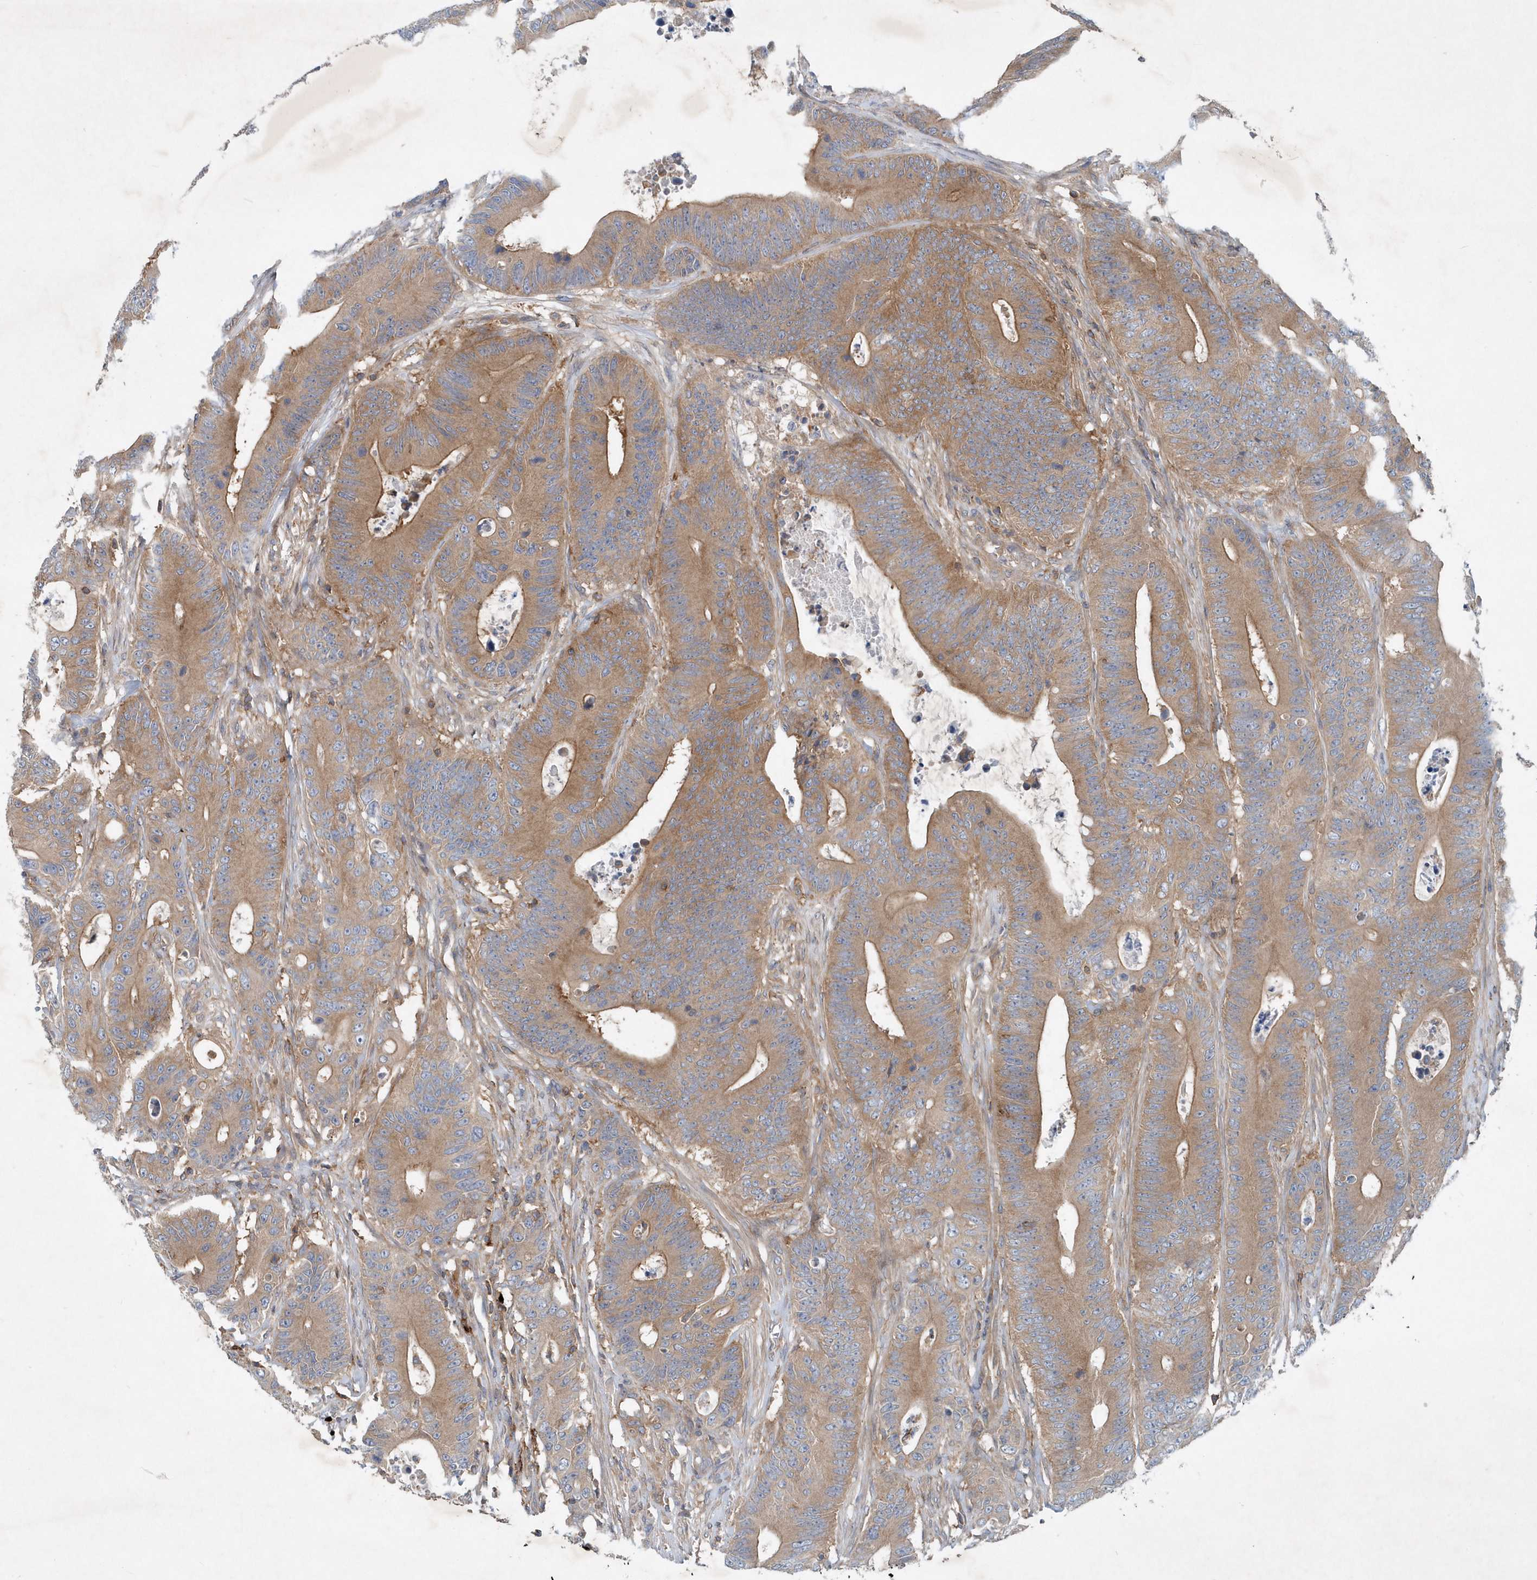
{"staining": {"intensity": "moderate", "quantity": ">75%", "location": "cytoplasmic/membranous"}, "tissue": "colorectal cancer", "cell_type": "Tumor cells", "image_type": "cancer", "snomed": [{"axis": "morphology", "description": "Adenocarcinoma, NOS"}, {"axis": "topography", "description": "Colon"}], "caption": "This micrograph reveals immunohistochemistry (IHC) staining of colorectal cancer, with medium moderate cytoplasmic/membranous expression in about >75% of tumor cells.", "gene": "P2RY10", "patient": {"sex": "male", "age": 83}}